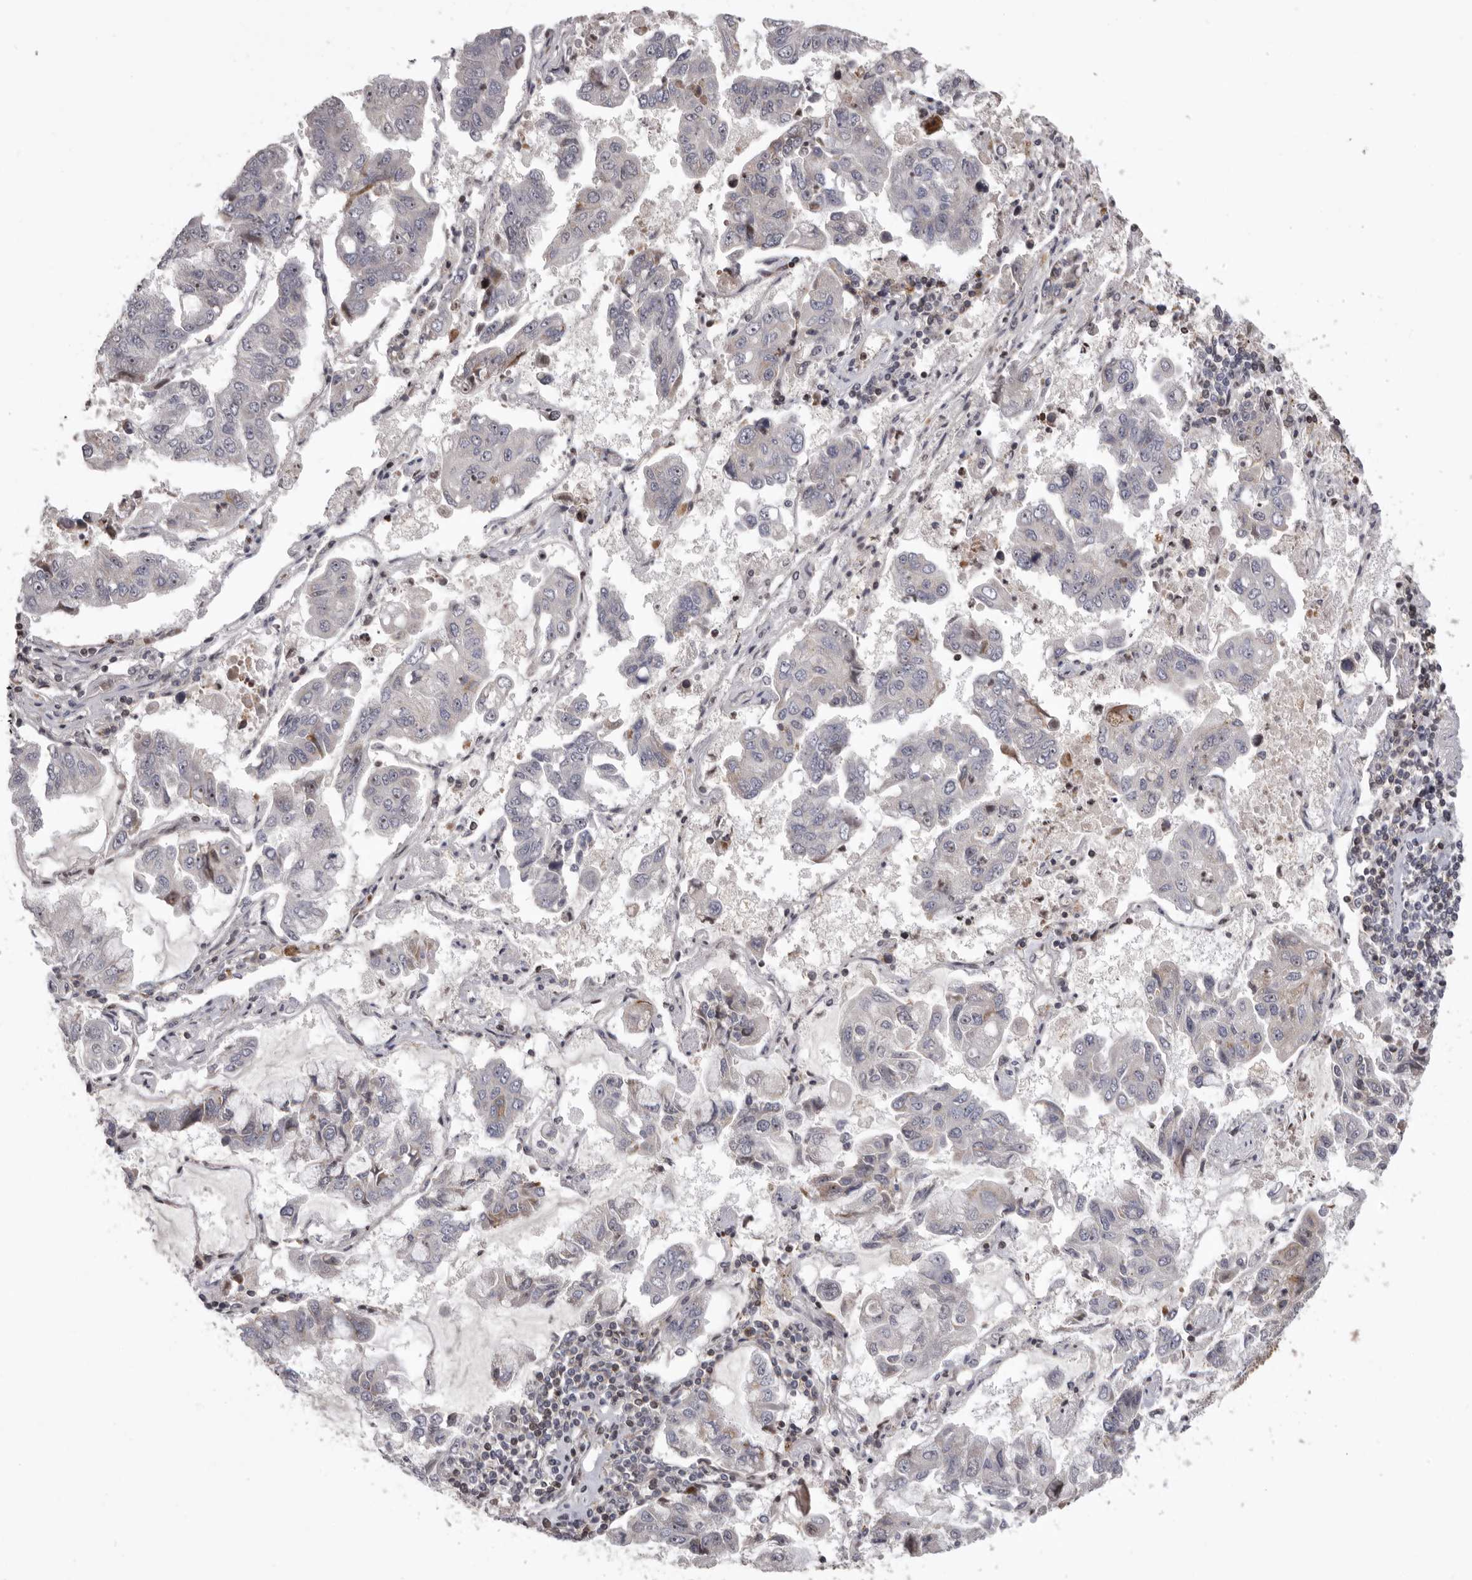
{"staining": {"intensity": "negative", "quantity": "none", "location": "none"}, "tissue": "lung cancer", "cell_type": "Tumor cells", "image_type": "cancer", "snomed": [{"axis": "morphology", "description": "Adenocarcinoma, NOS"}, {"axis": "topography", "description": "Lung"}], "caption": "Lung adenocarcinoma stained for a protein using immunohistochemistry displays no expression tumor cells.", "gene": "AZIN1", "patient": {"sex": "male", "age": 64}}